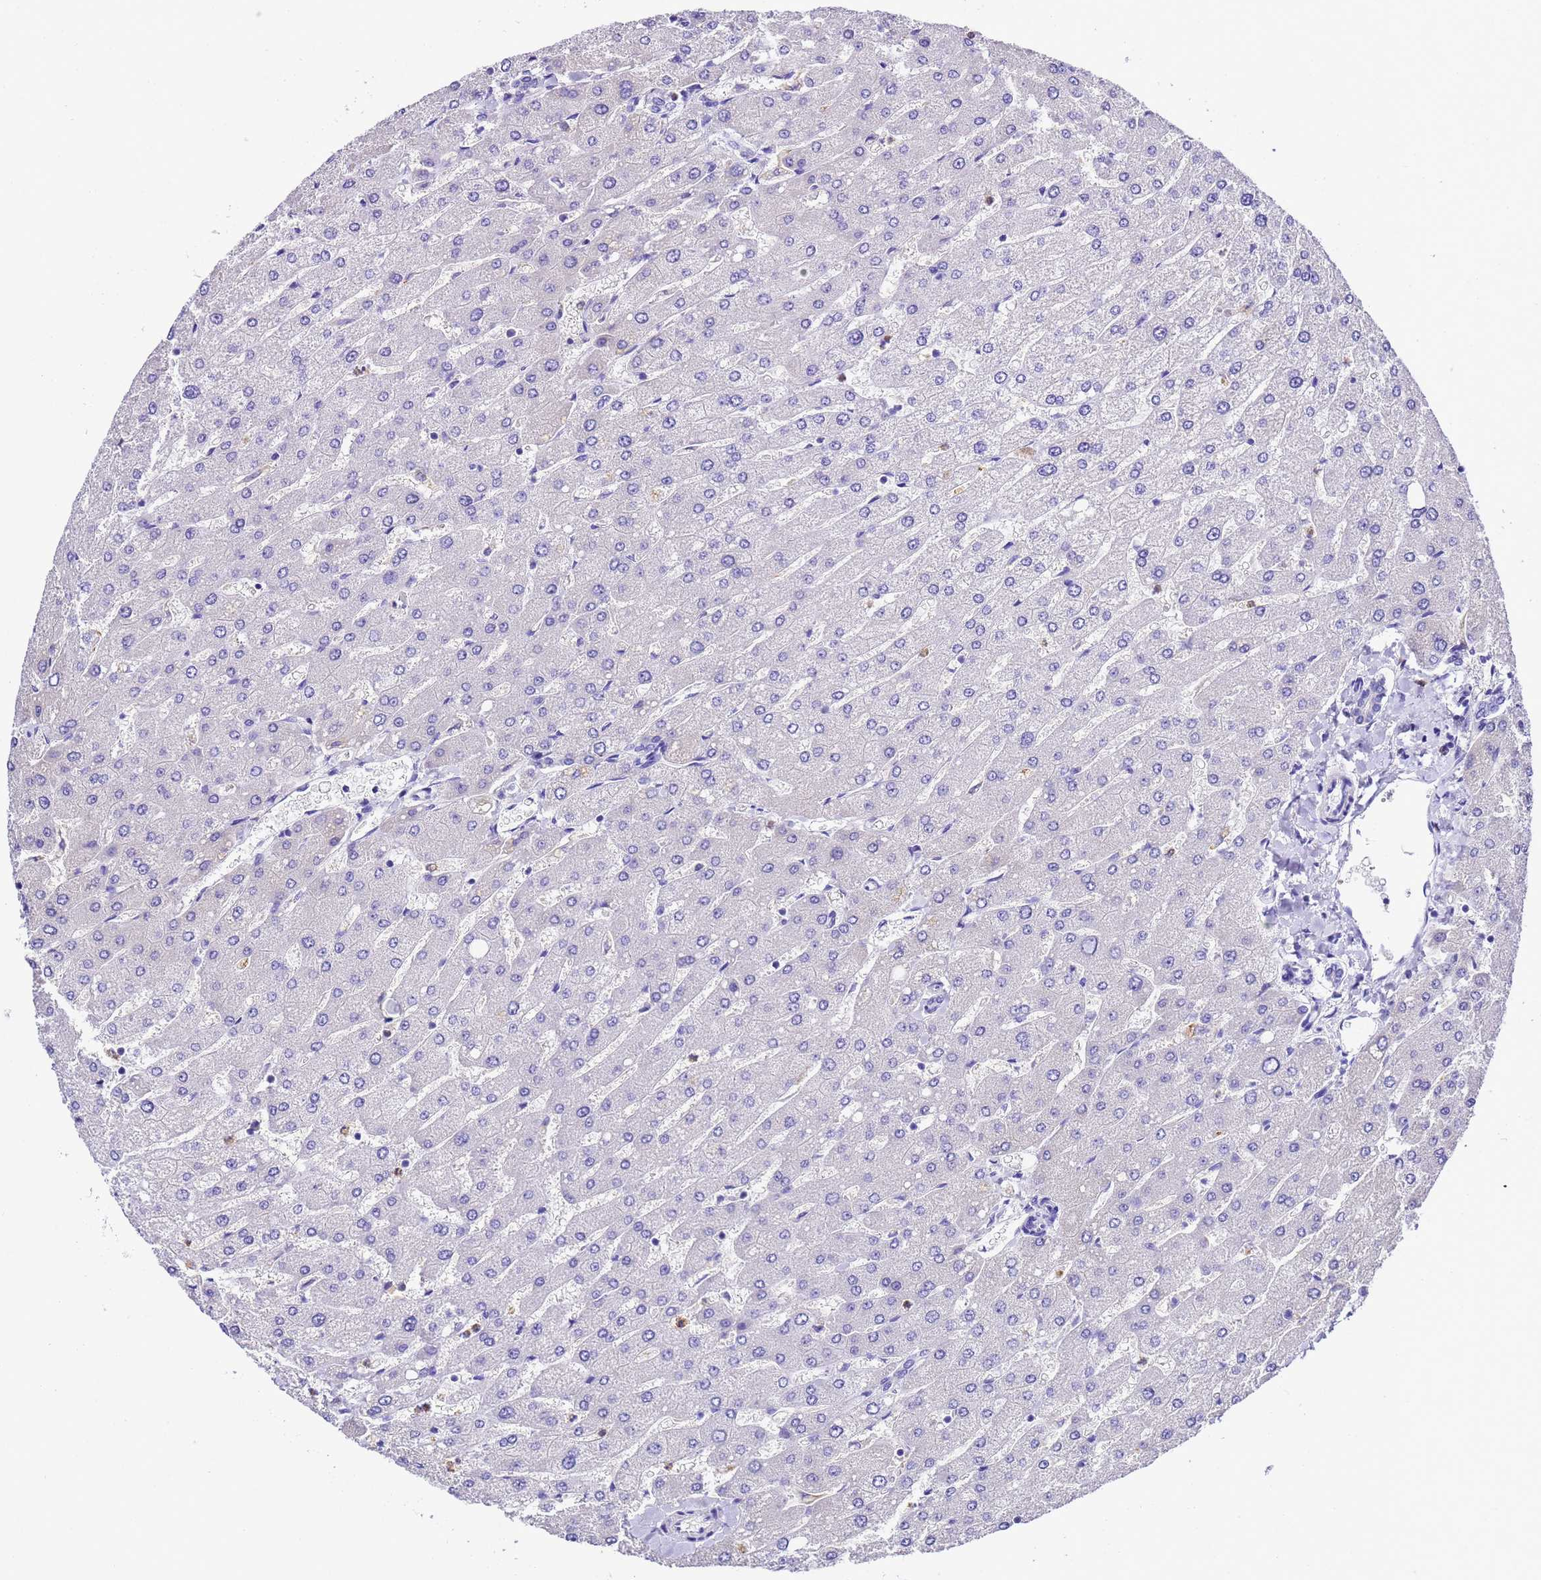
{"staining": {"intensity": "negative", "quantity": "none", "location": "none"}, "tissue": "liver", "cell_type": "Cholangiocytes", "image_type": "normal", "snomed": [{"axis": "morphology", "description": "Normal tissue, NOS"}, {"axis": "topography", "description": "Liver"}], "caption": "IHC of benign human liver reveals no expression in cholangiocytes.", "gene": "UGT2A1", "patient": {"sex": "male", "age": 55}}